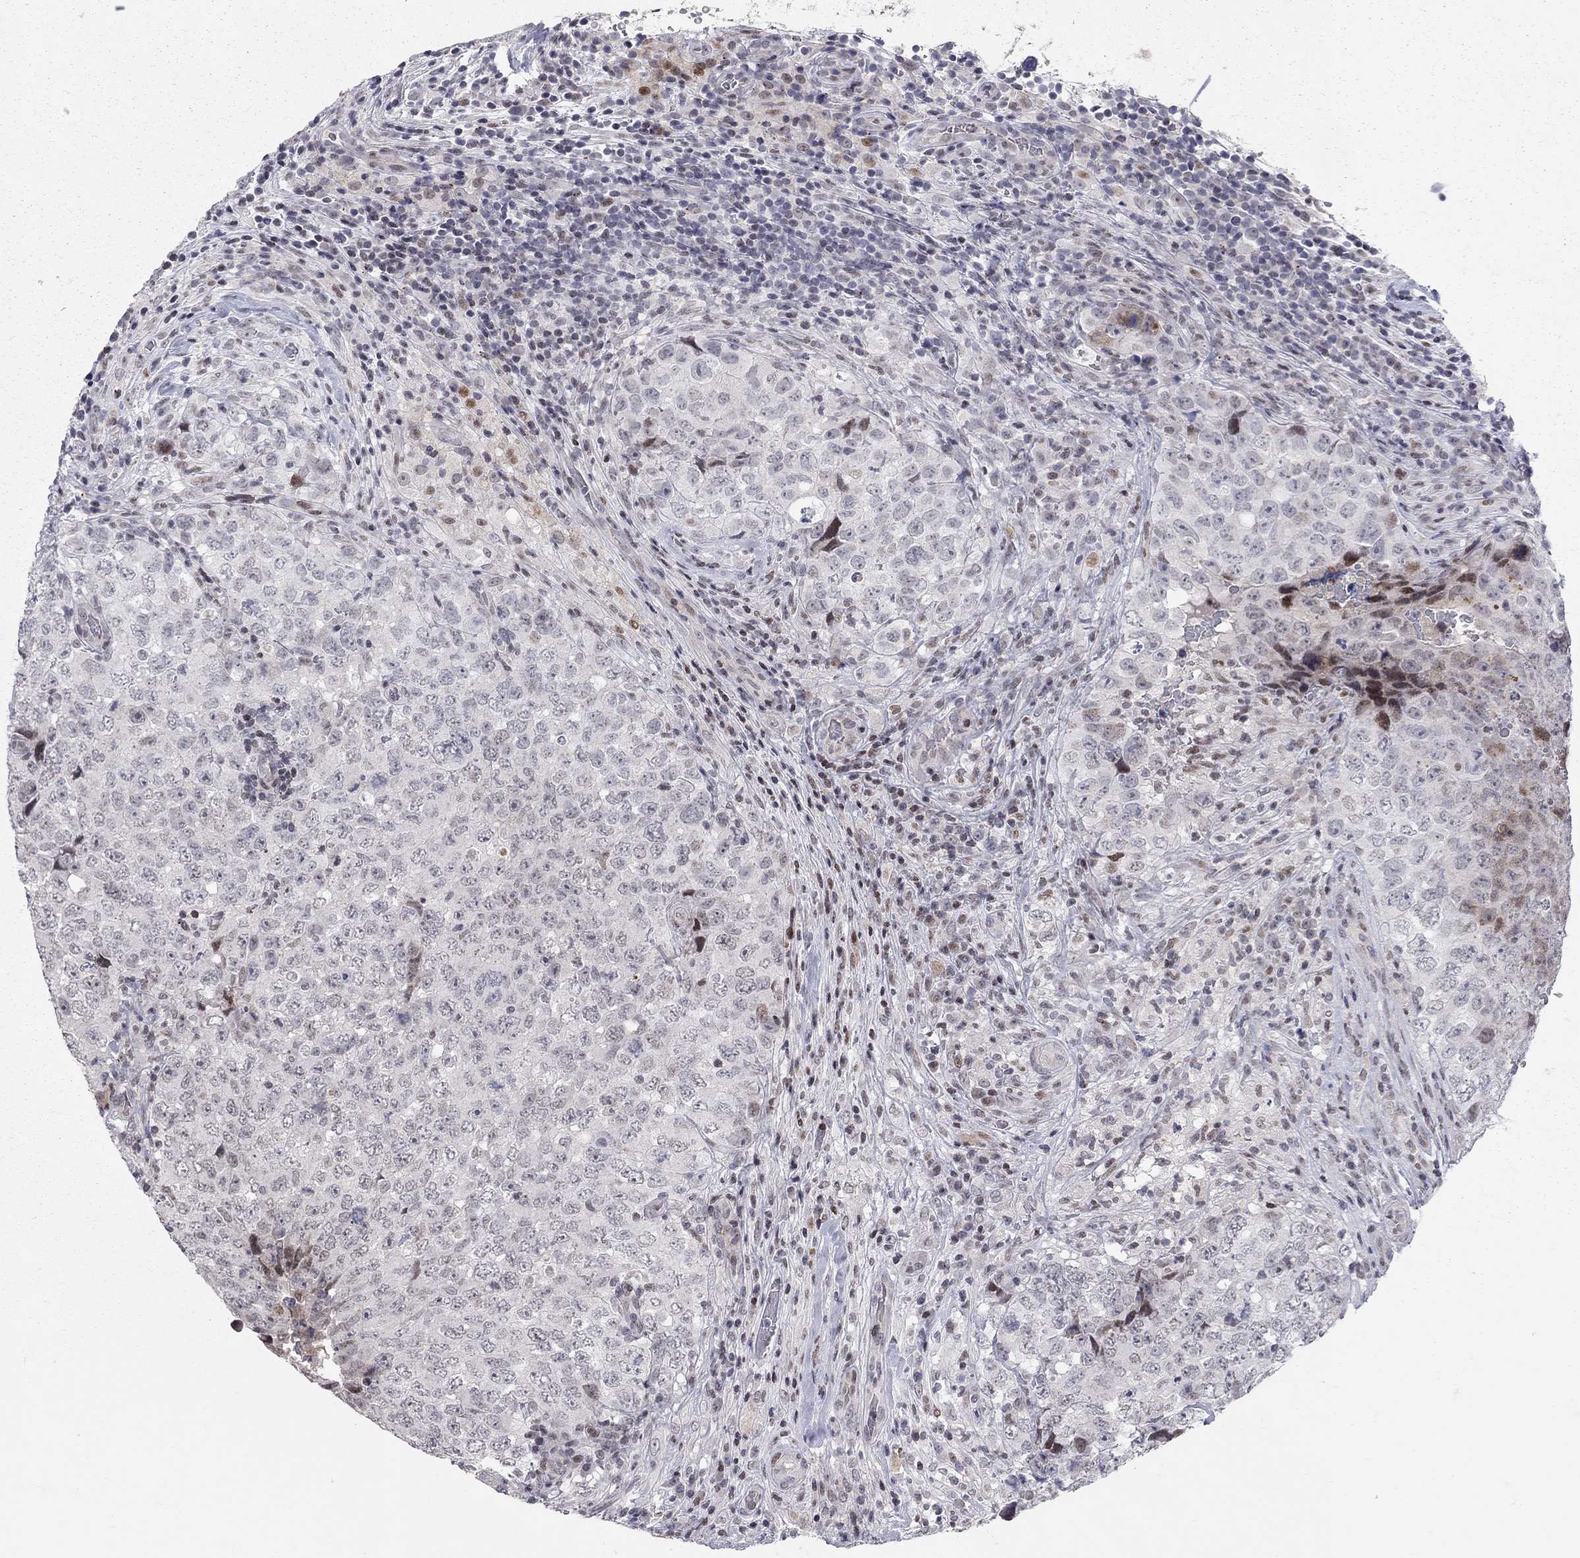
{"staining": {"intensity": "strong", "quantity": "<25%", "location": "nuclear"}, "tissue": "testis cancer", "cell_type": "Tumor cells", "image_type": "cancer", "snomed": [{"axis": "morphology", "description": "Seminoma, NOS"}, {"axis": "topography", "description": "Testis"}], "caption": "Strong nuclear positivity is seen in about <25% of tumor cells in testis cancer (seminoma).", "gene": "HDAC3", "patient": {"sex": "male", "age": 34}}